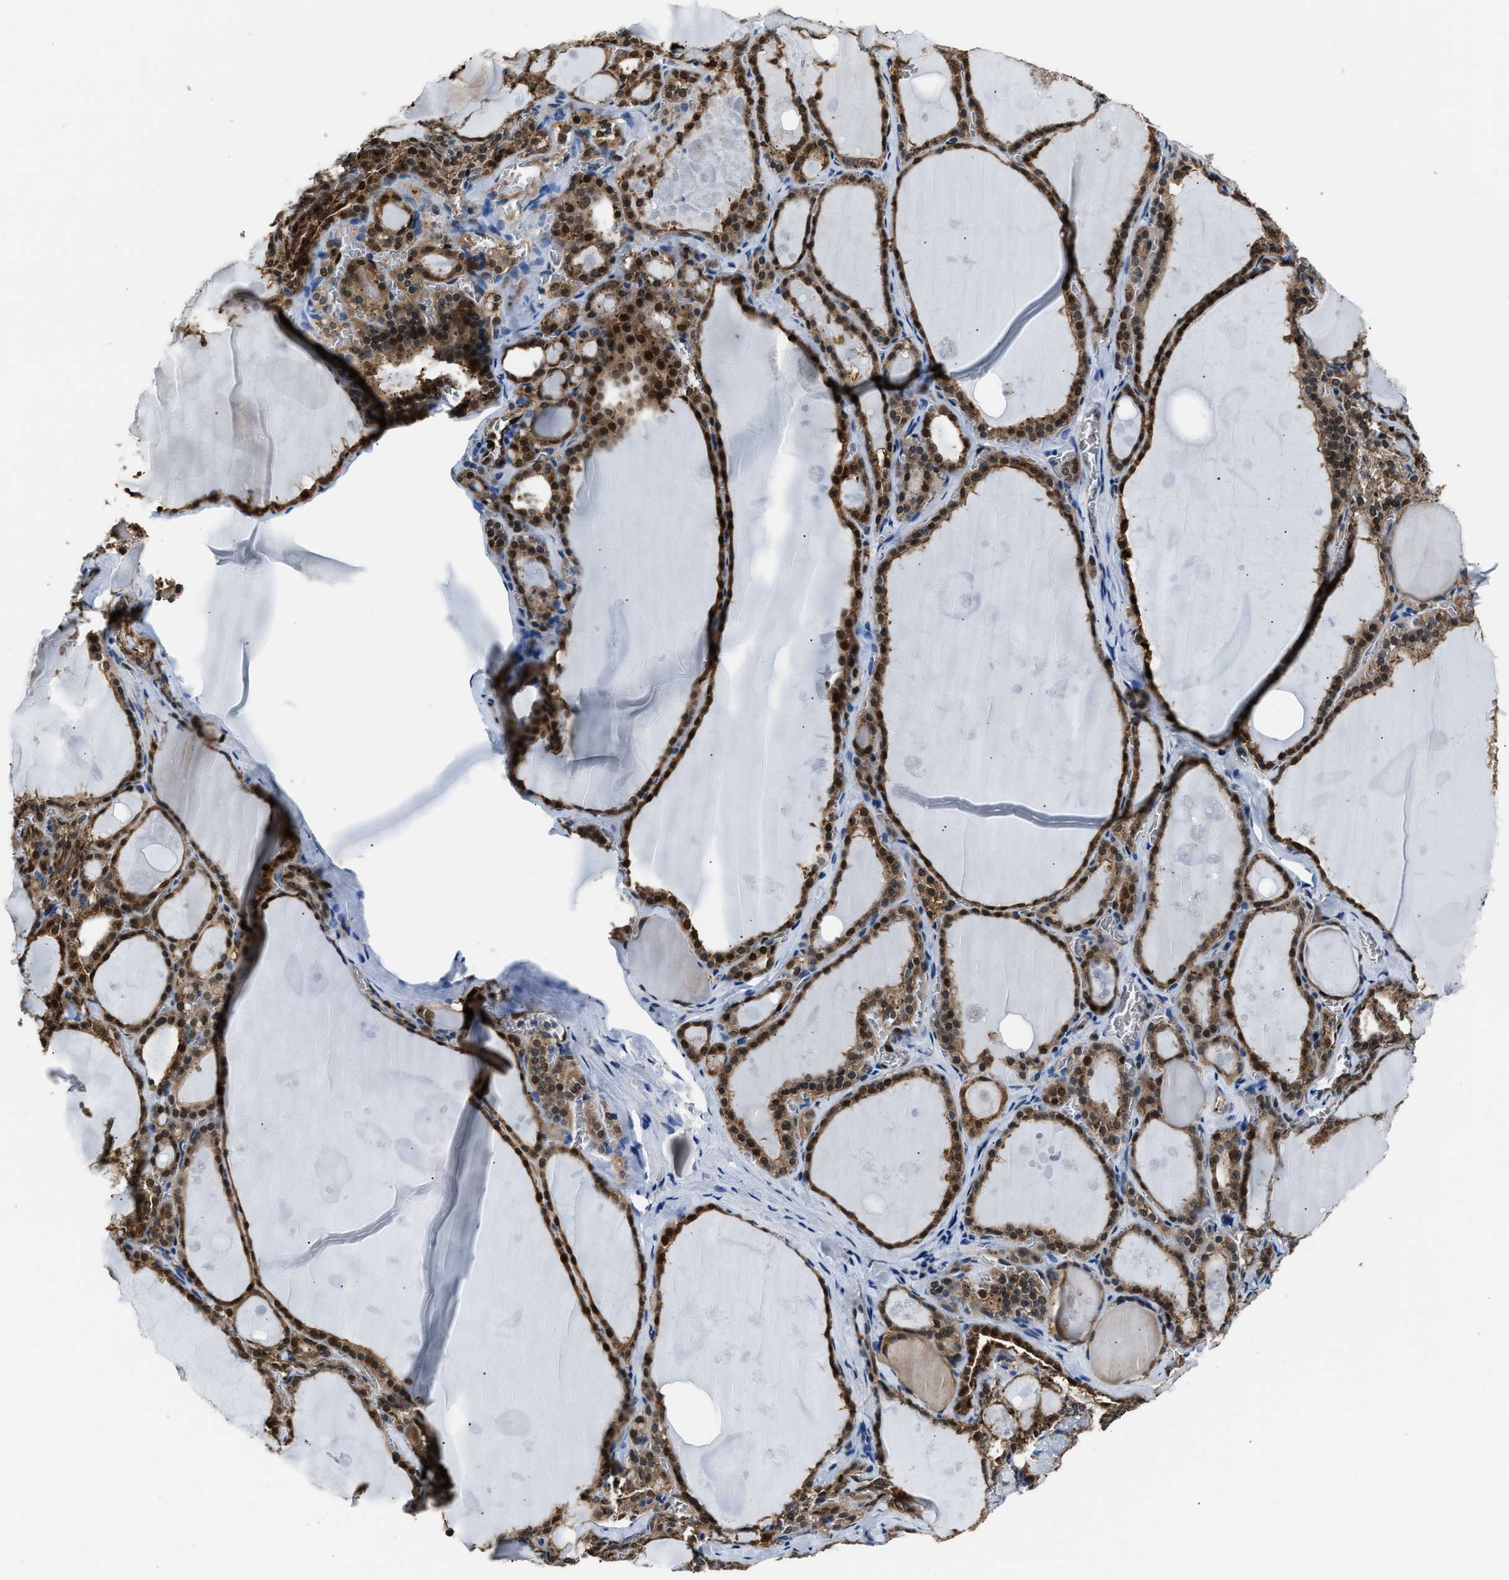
{"staining": {"intensity": "strong", "quantity": "25%-75%", "location": "cytoplasmic/membranous,nuclear"}, "tissue": "thyroid gland", "cell_type": "Glandular cells", "image_type": "normal", "snomed": [{"axis": "morphology", "description": "Normal tissue, NOS"}, {"axis": "topography", "description": "Thyroid gland"}], "caption": "Immunohistochemistry (DAB) staining of benign thyroid gland demonstrates strong cytoplasmic/membranous,nuclear protein staining in about 25%-75% of glandular cells. (IHC, brightfield microscopy, high magnification).", "gene": "PPA1", "patient": {"sex": "male", "age": 56}}